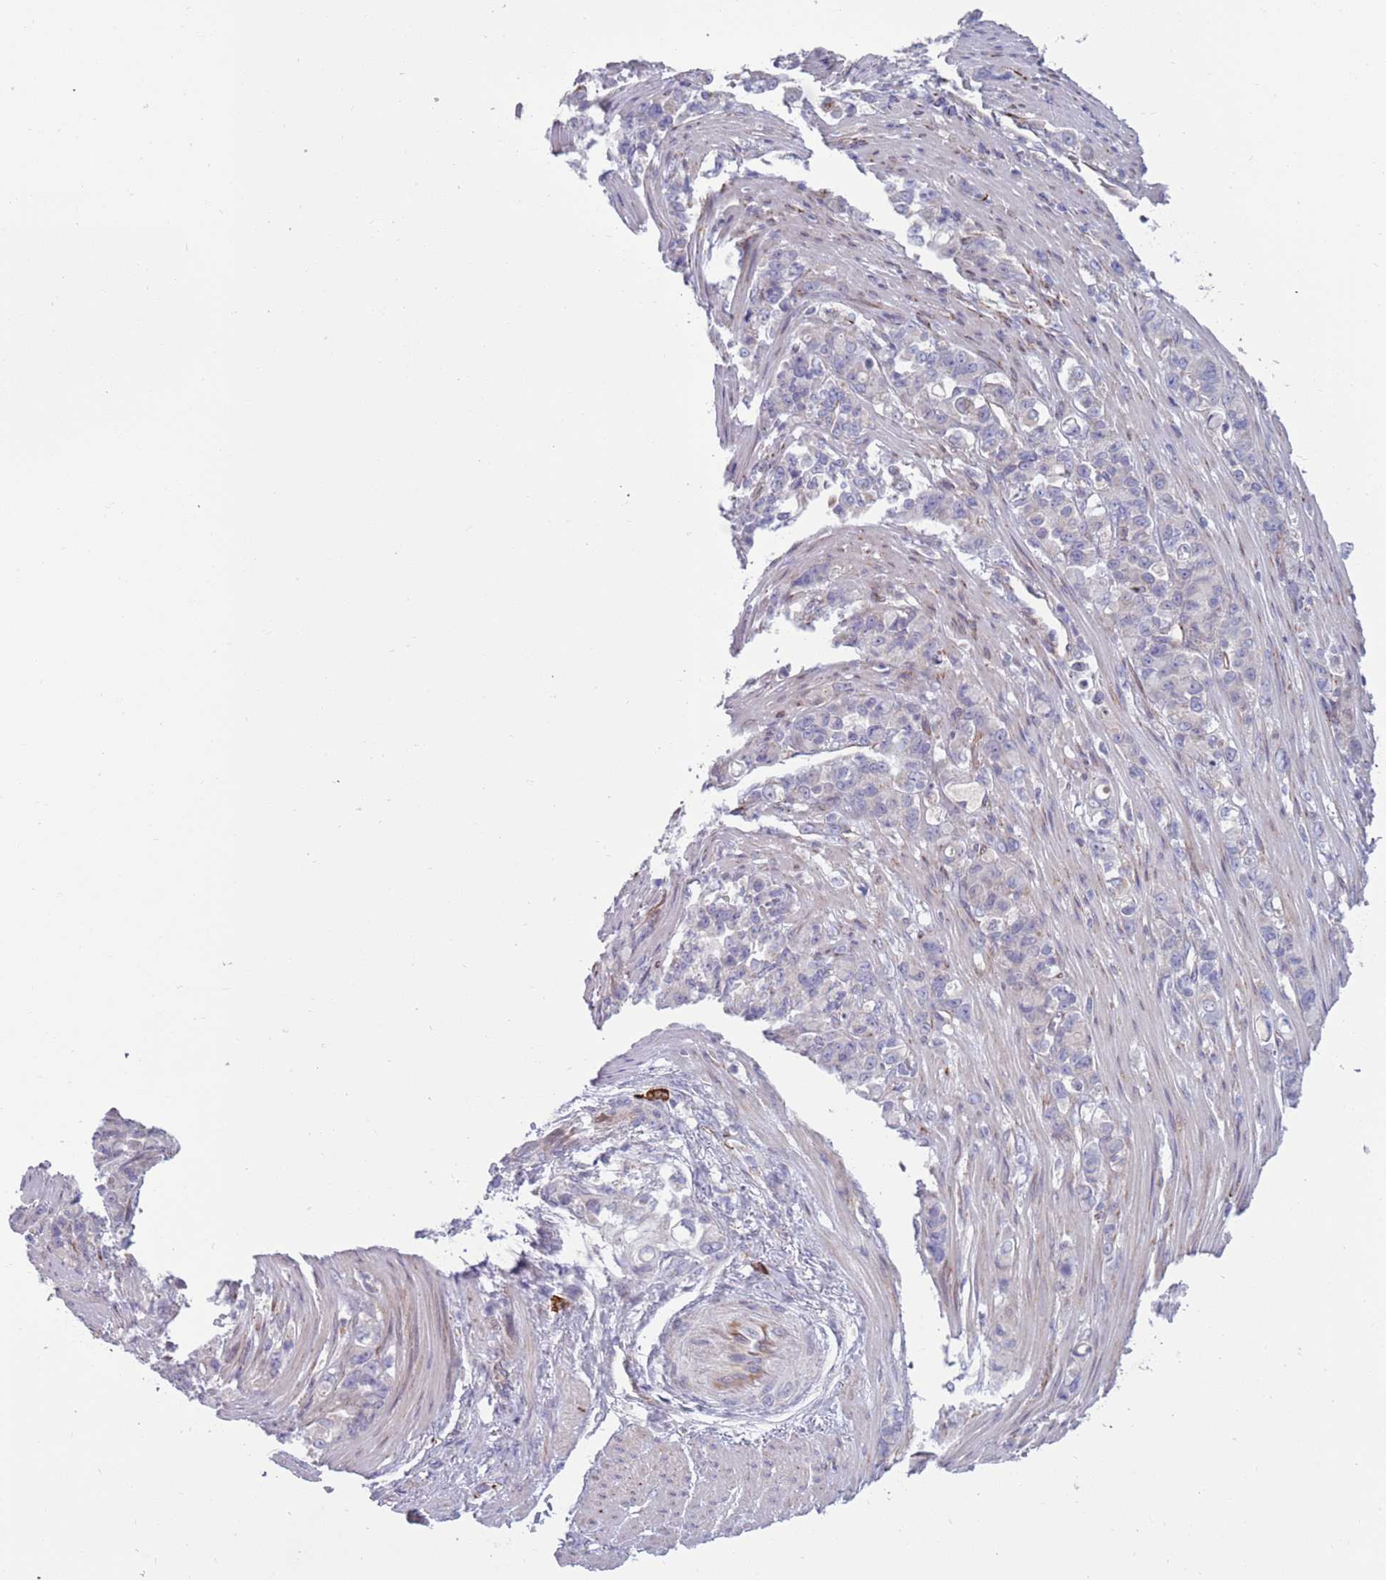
{"staining": {"intensity": "negative", "quantity": "none", "location": "none"}, "tissue": "stomach cancer", "cell_type": "Tumor cells", "image_type": "cancer", "snomed": [{"axis": "morphology", "description": "Normal tissue, NOS"}, {"axis": "morphology", "description": "Adenocarcinoma, NOS"}, {"axis": "topography", "description": "Stomach"}], "caption": "Human stomach adenocarcinoma stained for a protein using IHC displays no staining in tumor cells.", "gene": "TYW1", "patient": {"sex": "female", "age": 79}}